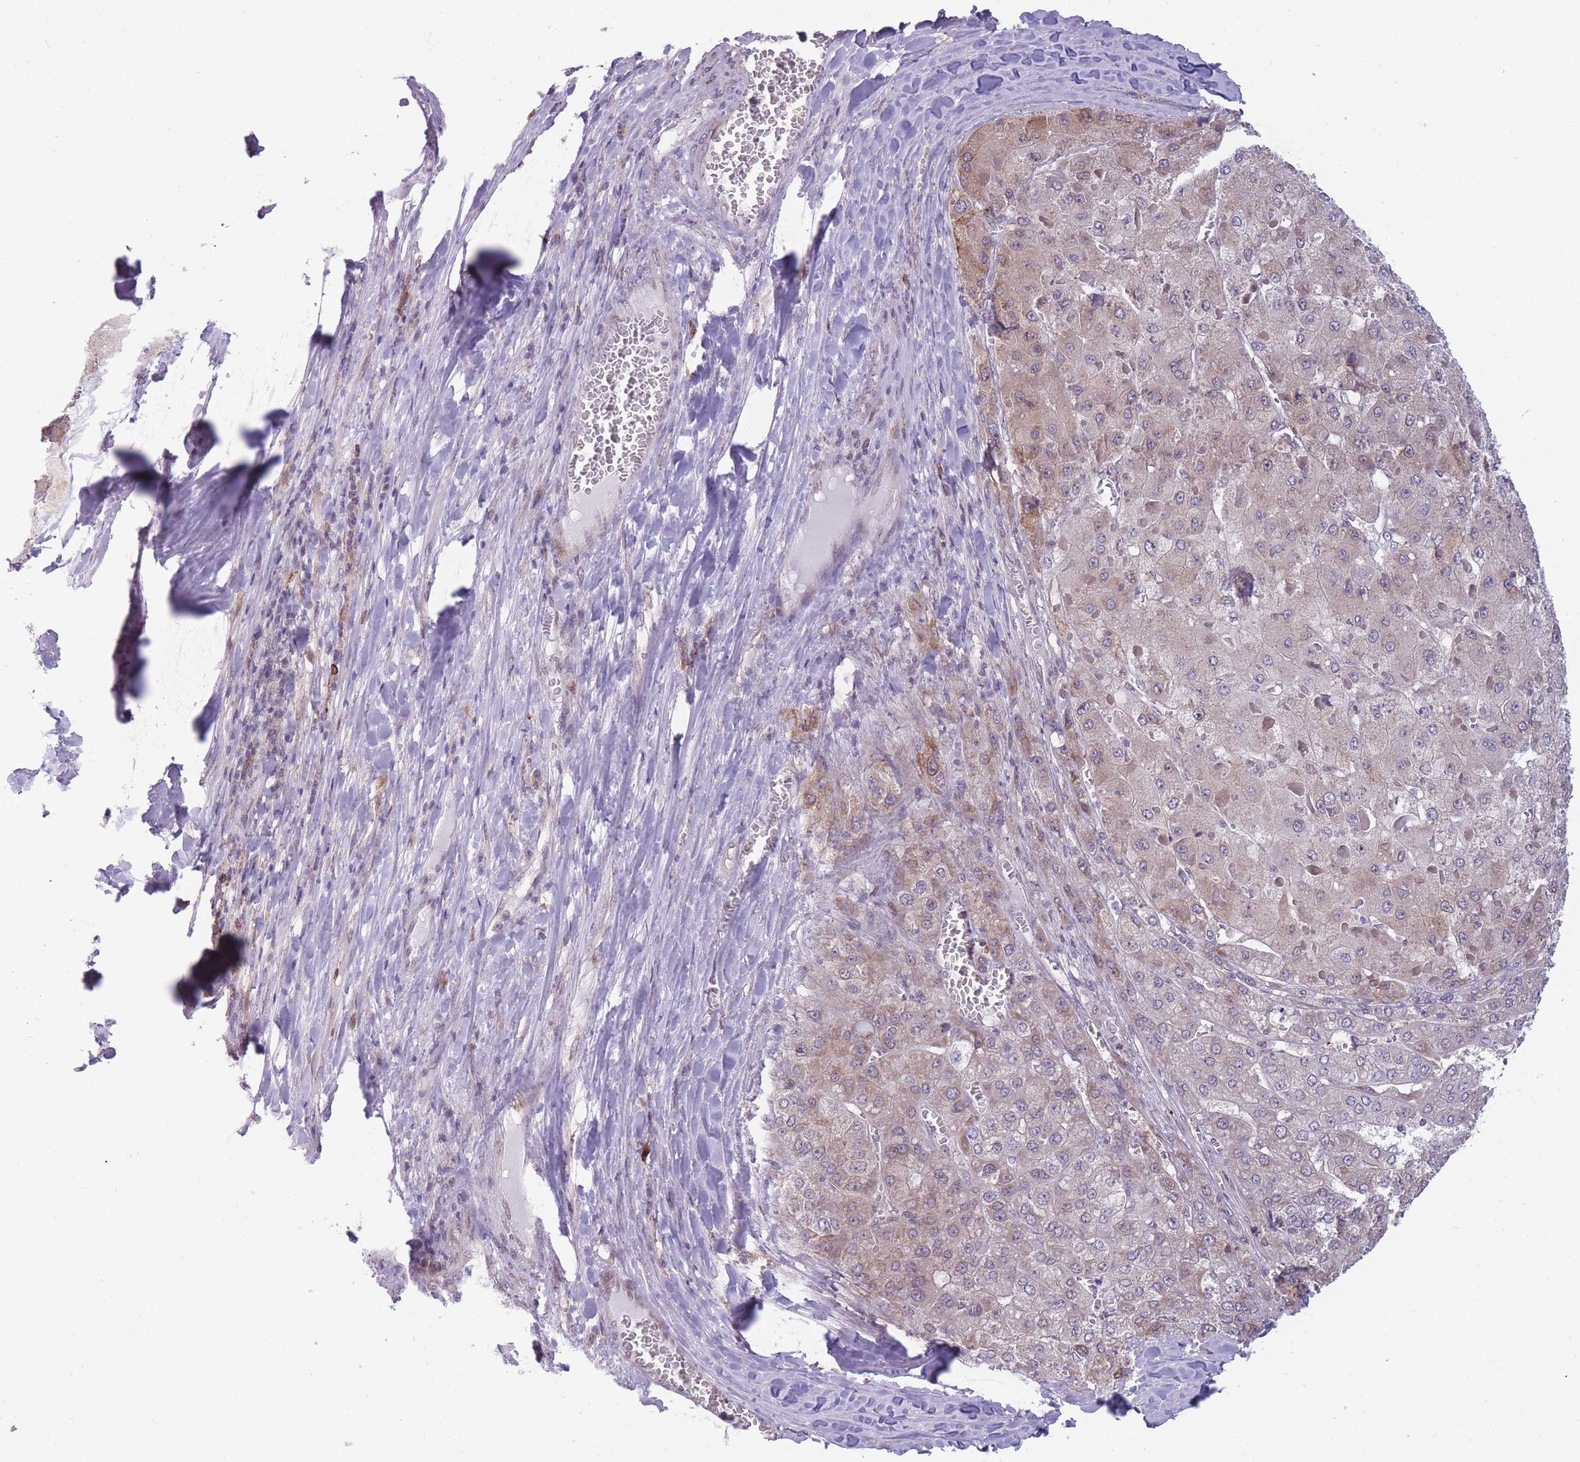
{"staining": {"intensity": "weak", "quantity": "25%-75%", "location": "cytoplasmic/membranous"}, "tissue": "liver cancer", "cell_type": "Tumor cells", "image_type": "cancer", "snomed": [{"axis": "morphology", "description": "Carcinoma, Hepatocellular, NOS"}, {"axis": "topography", "description": "Liver"}], "caption": "Immunohistochemical staining of liver cancer shows low levels of weak cytoplasmic/membranous expression in approximately 25%-75% of tumor cells.", "gene": "TMEM121", "patient": {"sex": "female", "age": 73}}